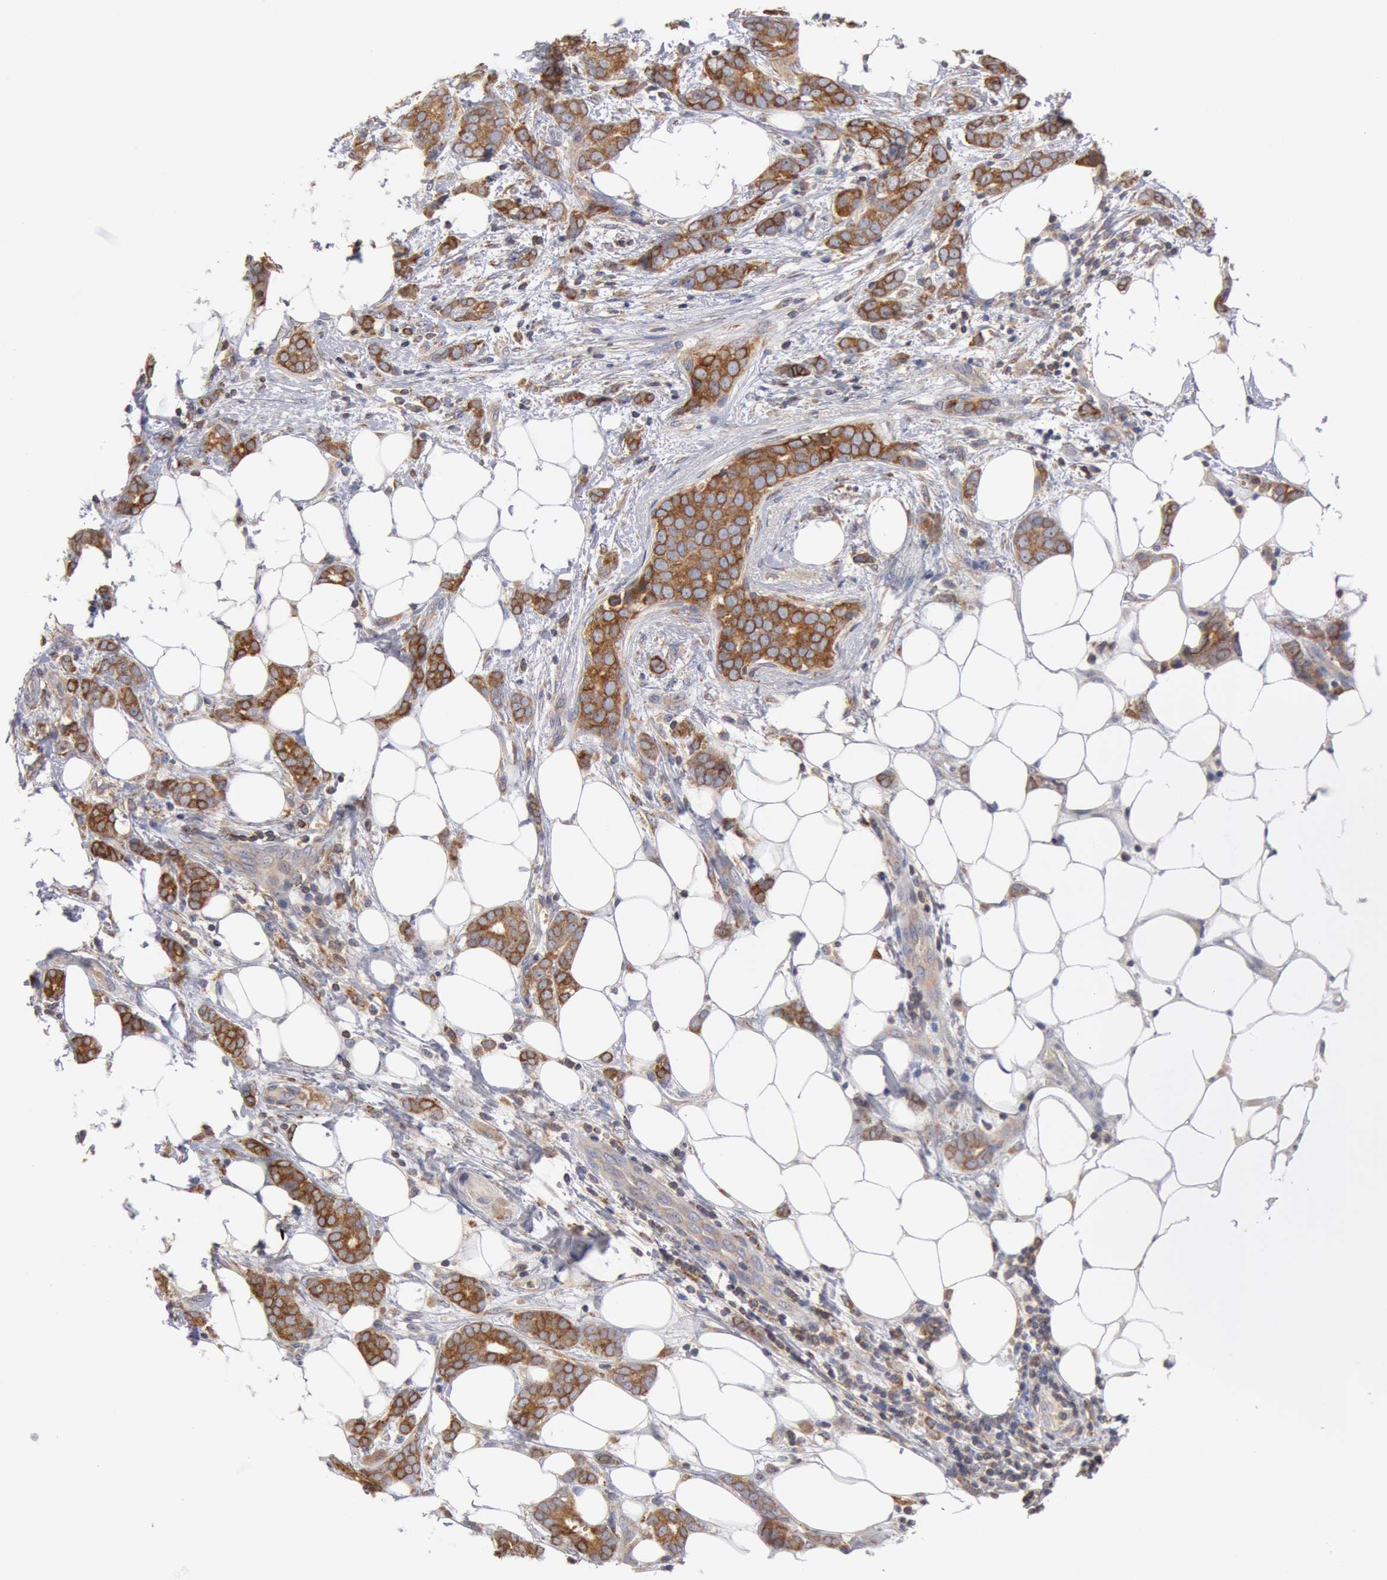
{"staining": {"intensity": "moderate", "quantity": ">75%", "location": "cytoplasmic/membranous"}, "tissue": "breast cancer", "cell_type": "Tumor cells", "image_type": "cancer", "snomed": [{"axis": "morphology", "description": "Duct carcinoma"}, {"axis": "topography", "description": "Breast"}], "caption": "A brown stain shows moderate cytoplasmic/membranous expression of a protein in breast cancer tumor cells.", "gene": "OSBPL8", "patient": {"sex": "female", "age": 53}}